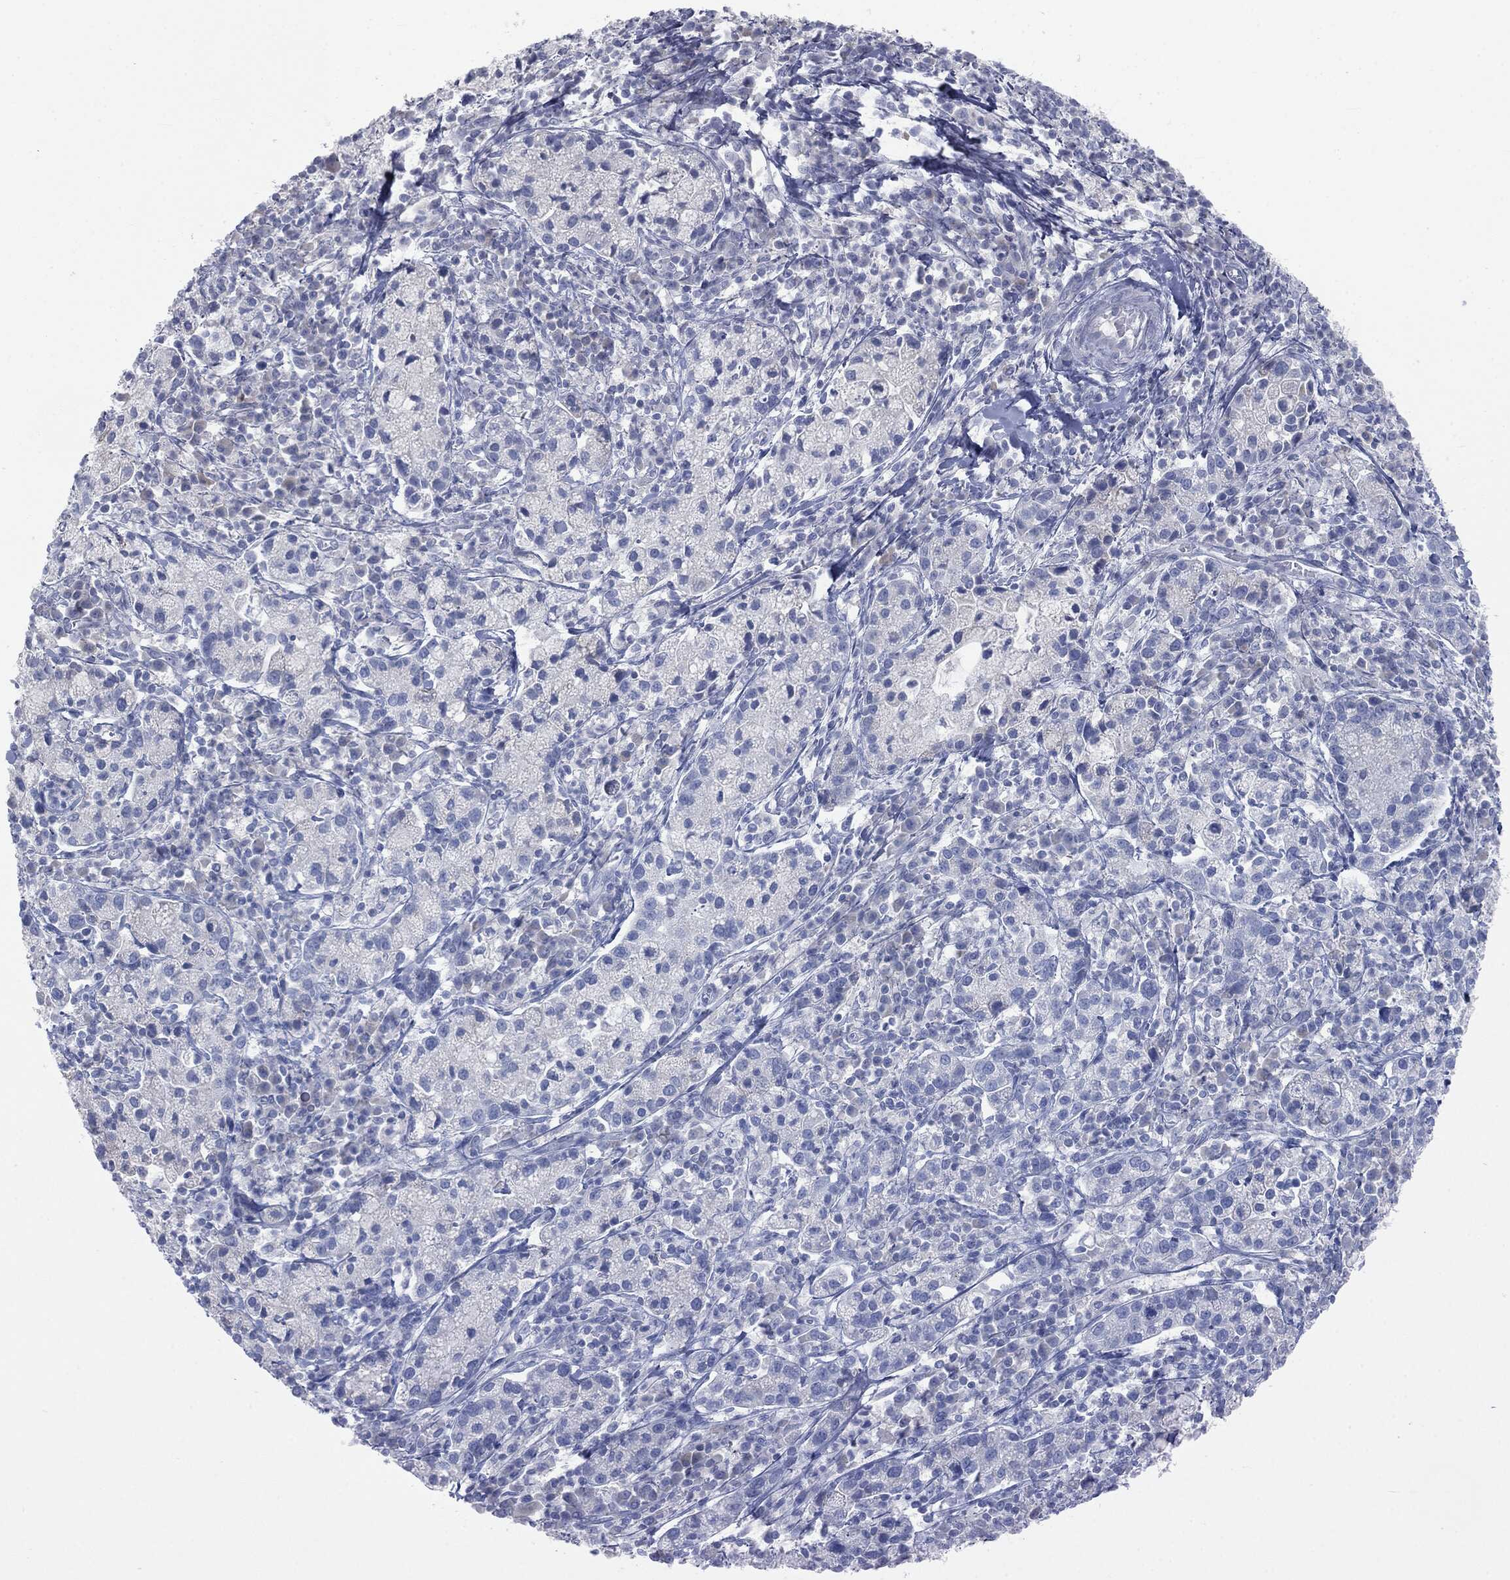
{"staining": {"intensity": "negative", "quantity": "none", "location": "none"}, "tissue": "cervical cancer", "cell_type": "Tumor cells", "image_type": "cancer", "snomed": [{"axis": "morphology", "description": "Normal tissue, NOS"}, {"axis": "morphology", "description": "Adenocarcinoma, NOS"}, {"axis": "topography", "description": "Cervix"}], "caption": "Cervical adenocarcinoma was stained to show a protein in brown. There is no significant staining in tumor cells.", "gene": "CAV3", "patient": {"sex": "female", "age": 44}}